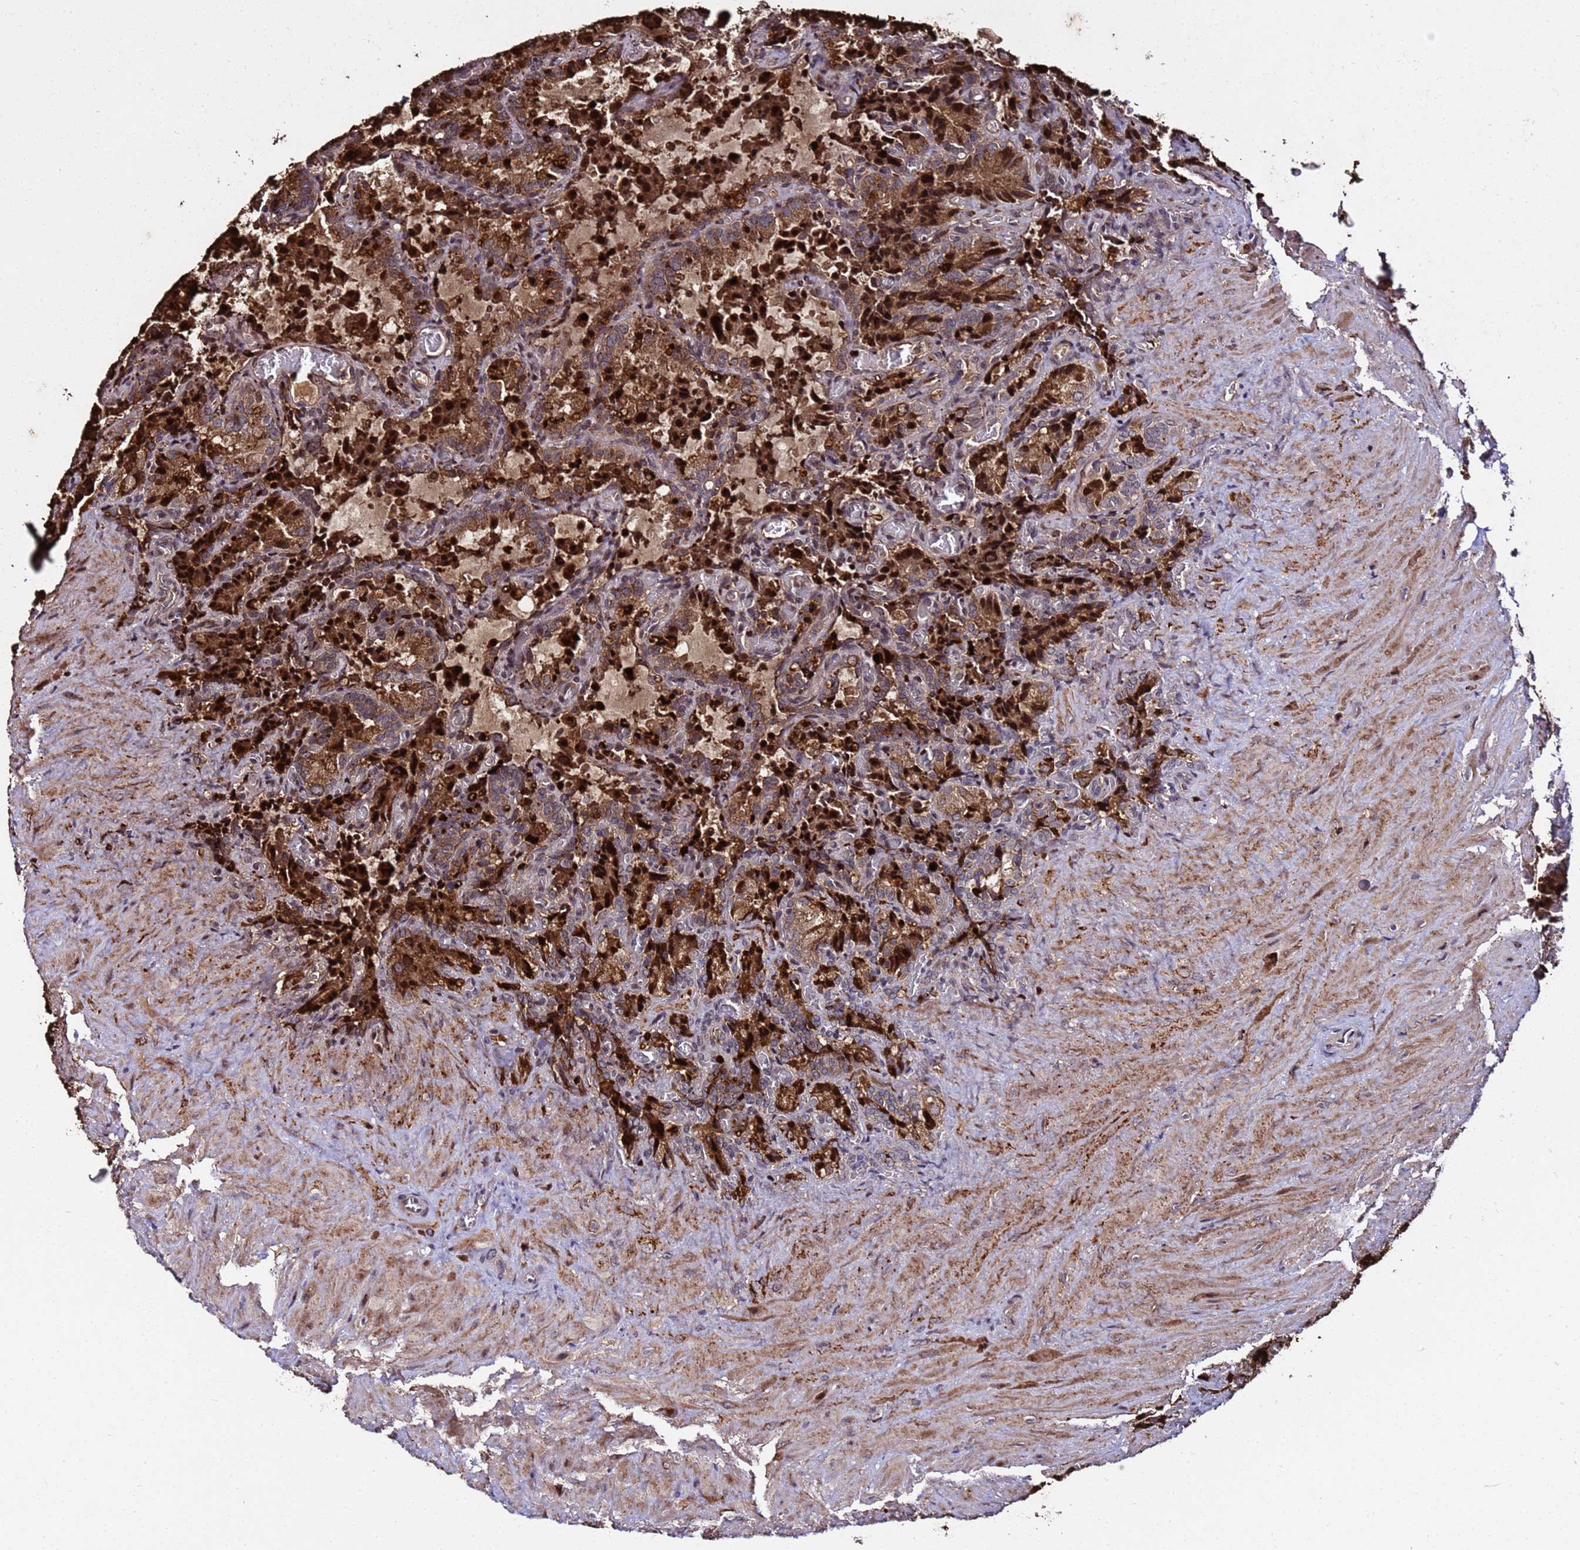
{"staining": {"intensity": "strong", "quantity": ">75%", "location": "cytoplasmic/membranous,nuclear"}, "tissue": "seminal vesicle", "cell_type": "Glandular cells", "image_type": "normal", "snomed": [{"axis": "morphology", "description": "Normal tissue, NOS"}, {"axis": "topography", "description": "Seminal veicle"}], "caption": "This micrograph reveals benign seminal vesicle stained with immunohistochemistry (IHC) to label a protein in brown. The cytoplasmic/membranous,nuclear of glandular cells show strong positivity for the protein. Nuclei are counter-stained blue.", "gene": "PLXDC2", "patient": {"sex": "male", "age": 62}}